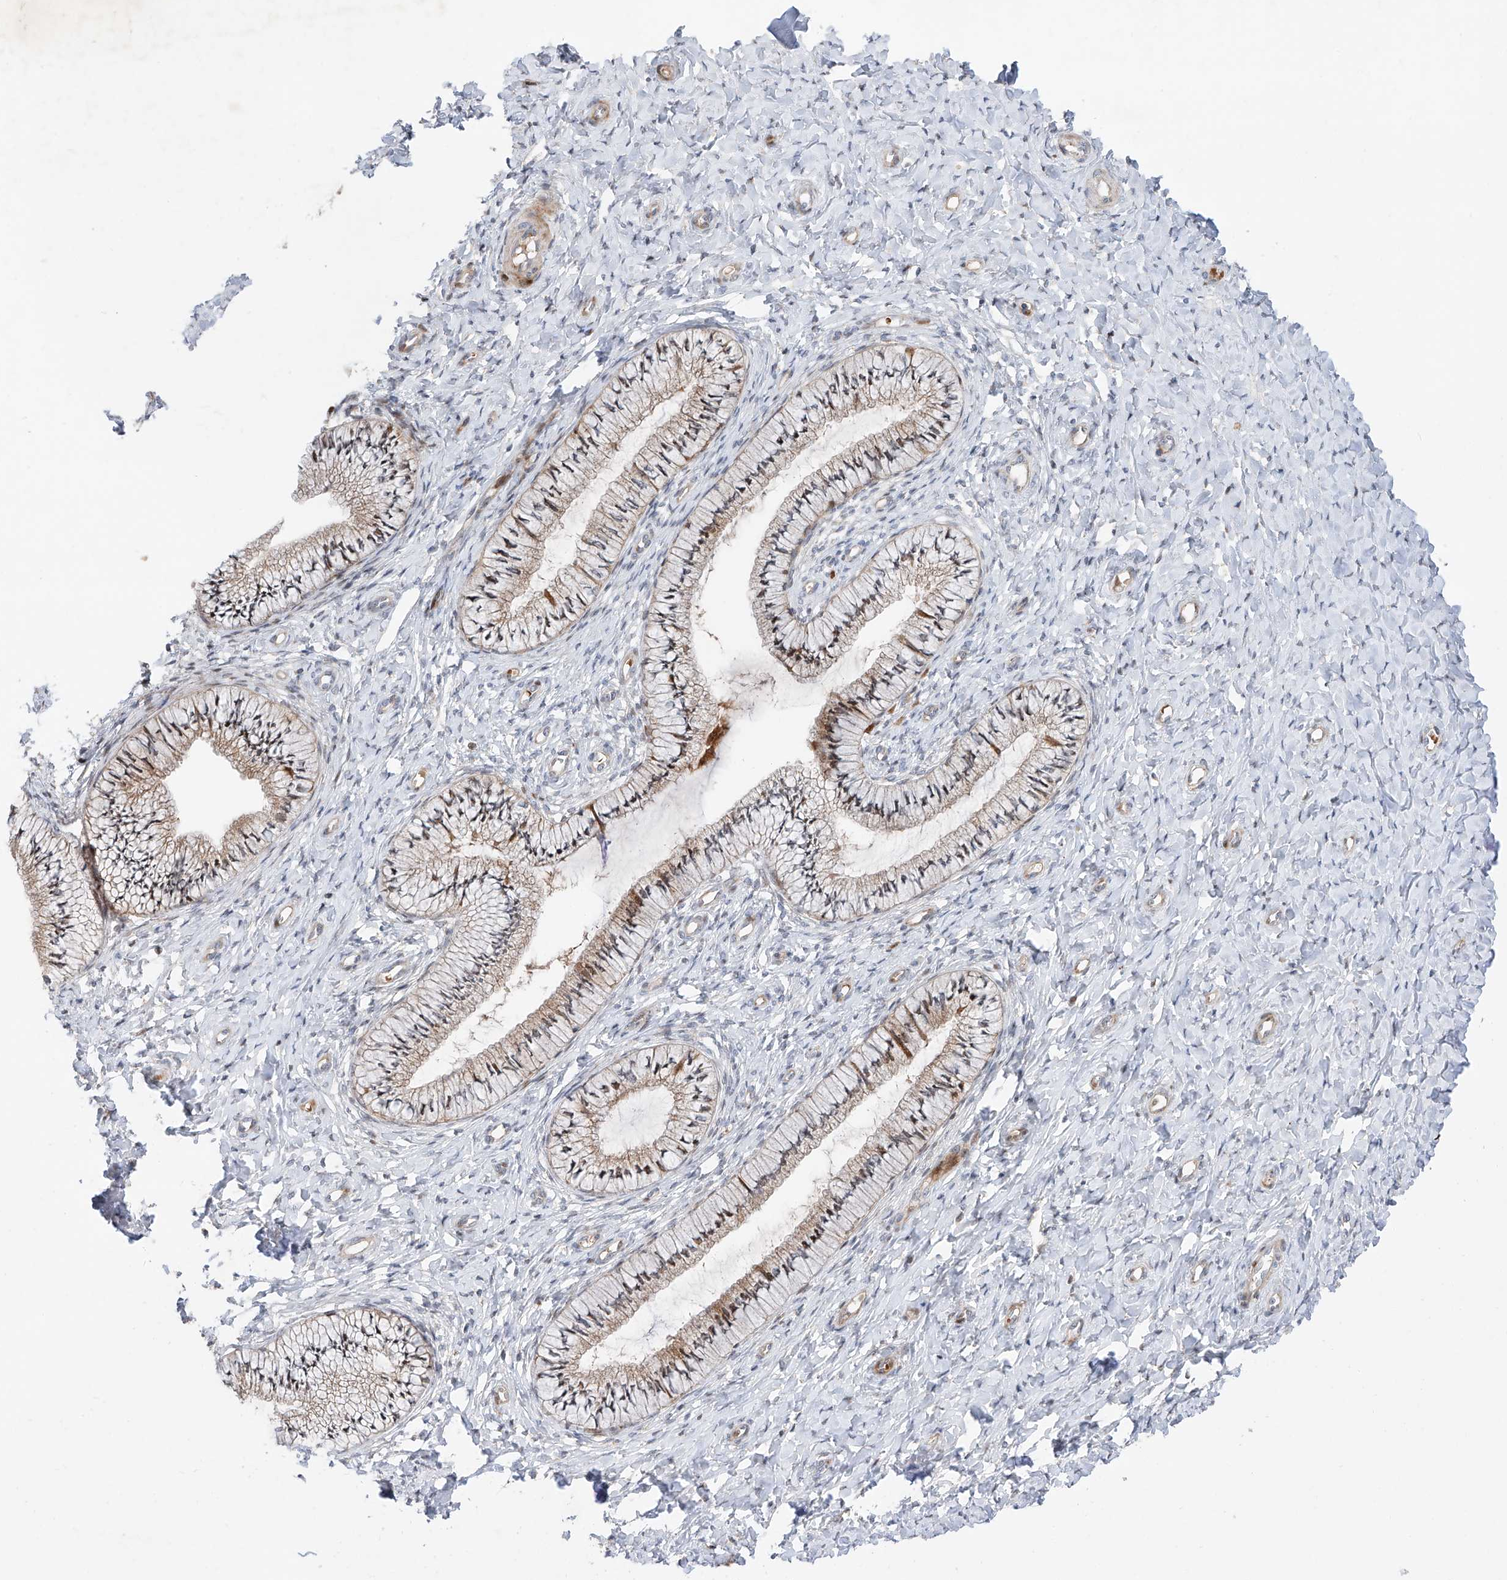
{"staining": {"intensity": "moderate", "quantity": "25%-75%", "location": "cytoplasmic/membranous,nuclear"}, "tissue": "cervix", "cell_type": "Glandular cells", "image_type": "normal", "snomed": [{"axis": "morphology", "description": "Normal tissue, NOS"}, {"axis": "topography", "description": "Cervix"}], "caption": "Benign cervix was stained to show a protein in brown. There is medium levels of moderate cytoplasmic/membranous,nuclear positivity in about 25%-75% of glandular cells. (DAB = brown stain, brightfield microscopy at high magnification).", "gene": "USF3", "patient": {"sex": "female", "age": 36}}